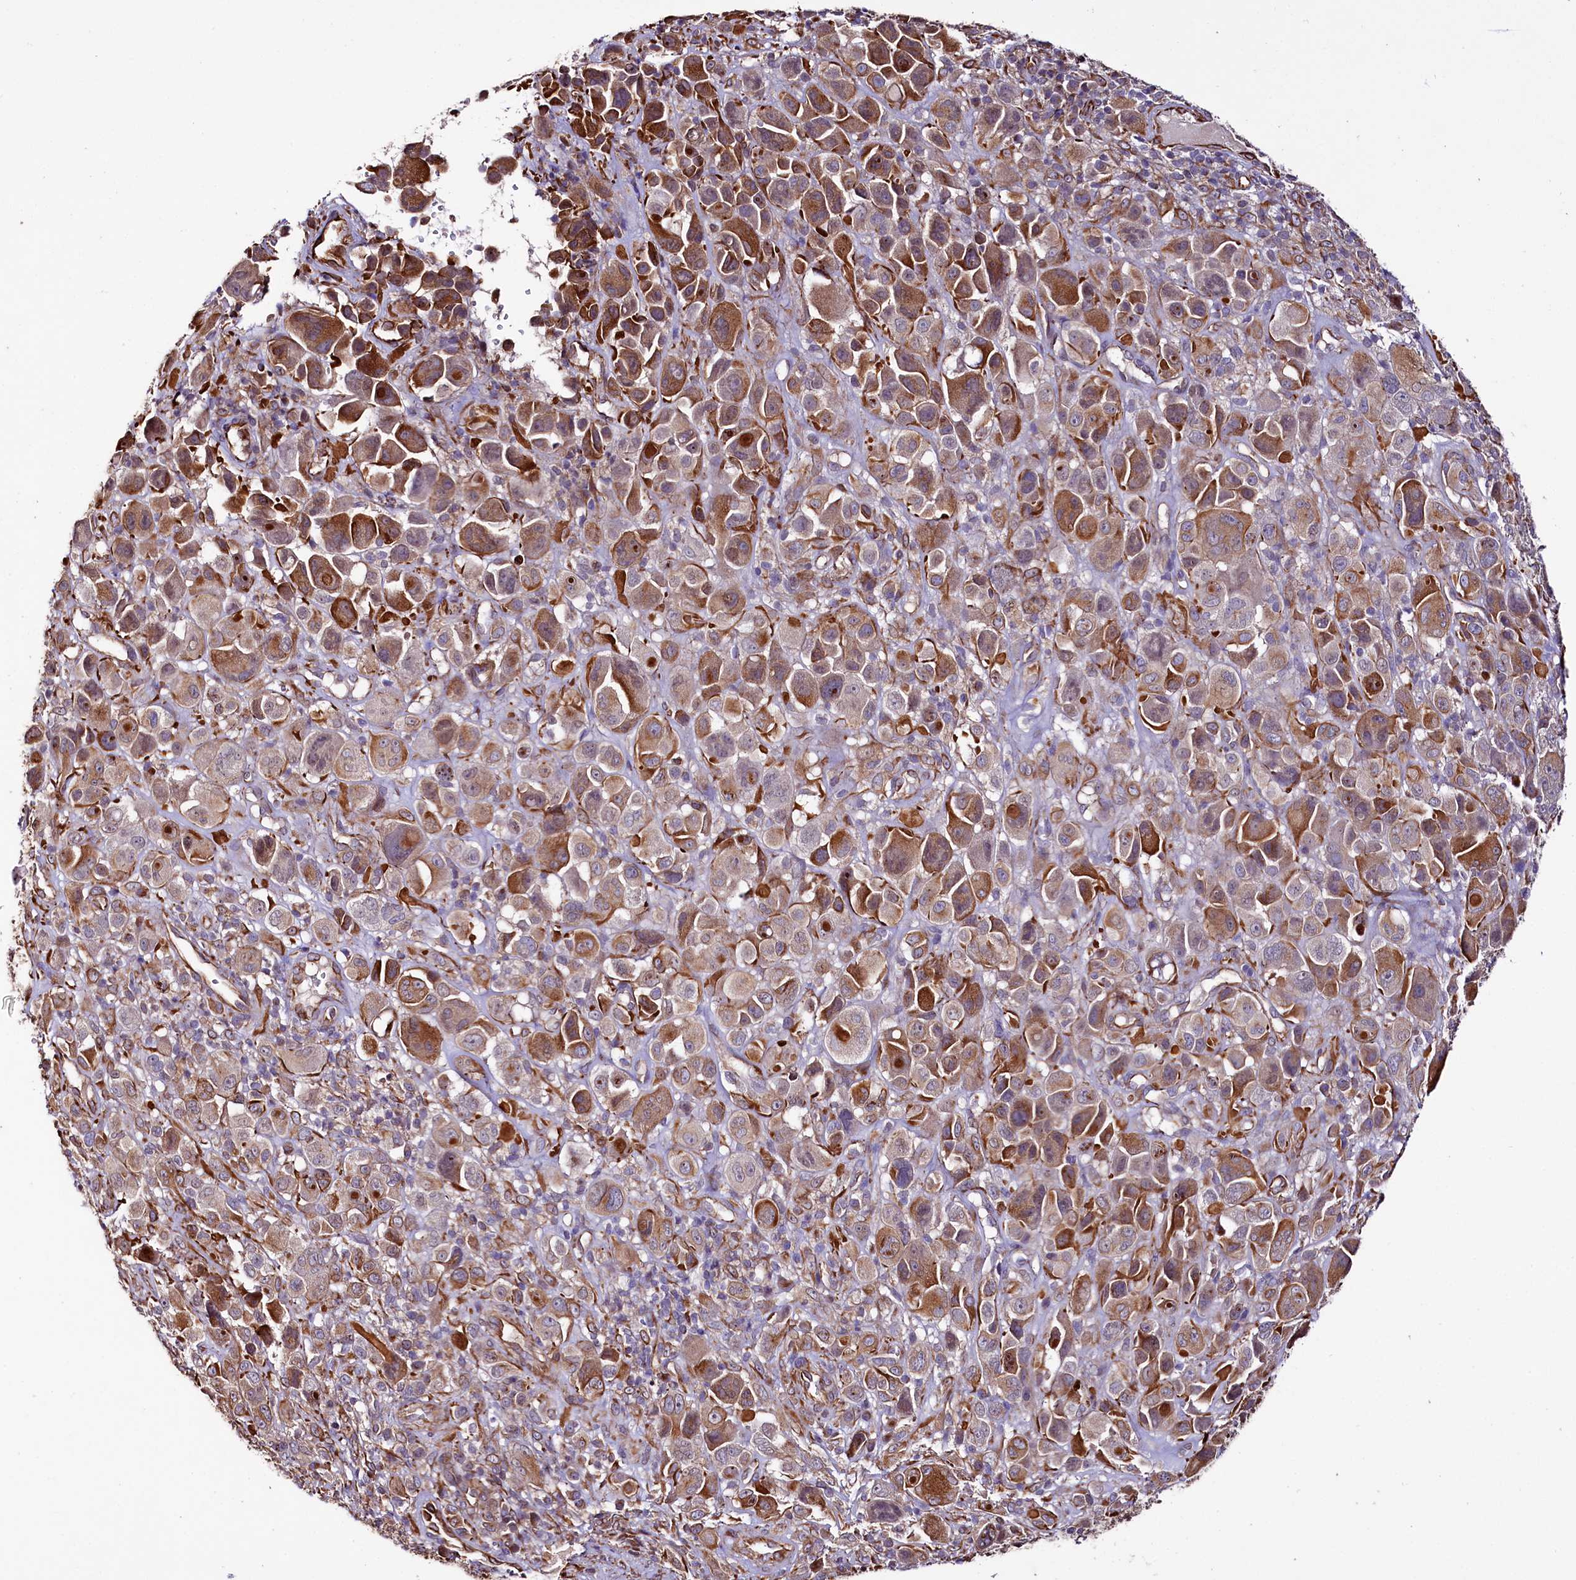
{"staining": {"intensity": "strong", "quantity": "25%-75%", "location": "cytoplasmic/membranous"}, "tissue": "melanoma", "cell_type": "Tumor cells", "image_type": "cancer", "snomed": [{"axis": "morphology", "description": "Malignant melanoma, NOS"}, {"axis": "topography", "description": "Skin of trunk"}], "caption": "There is high levels of strong cytoplasmic/membranous positivity in tumor cells of melanoma, as demonstrated by immunohistochemical staining (brown color).", "gene": "TTC12", "patient": {"sex": "male", "age": 71}}